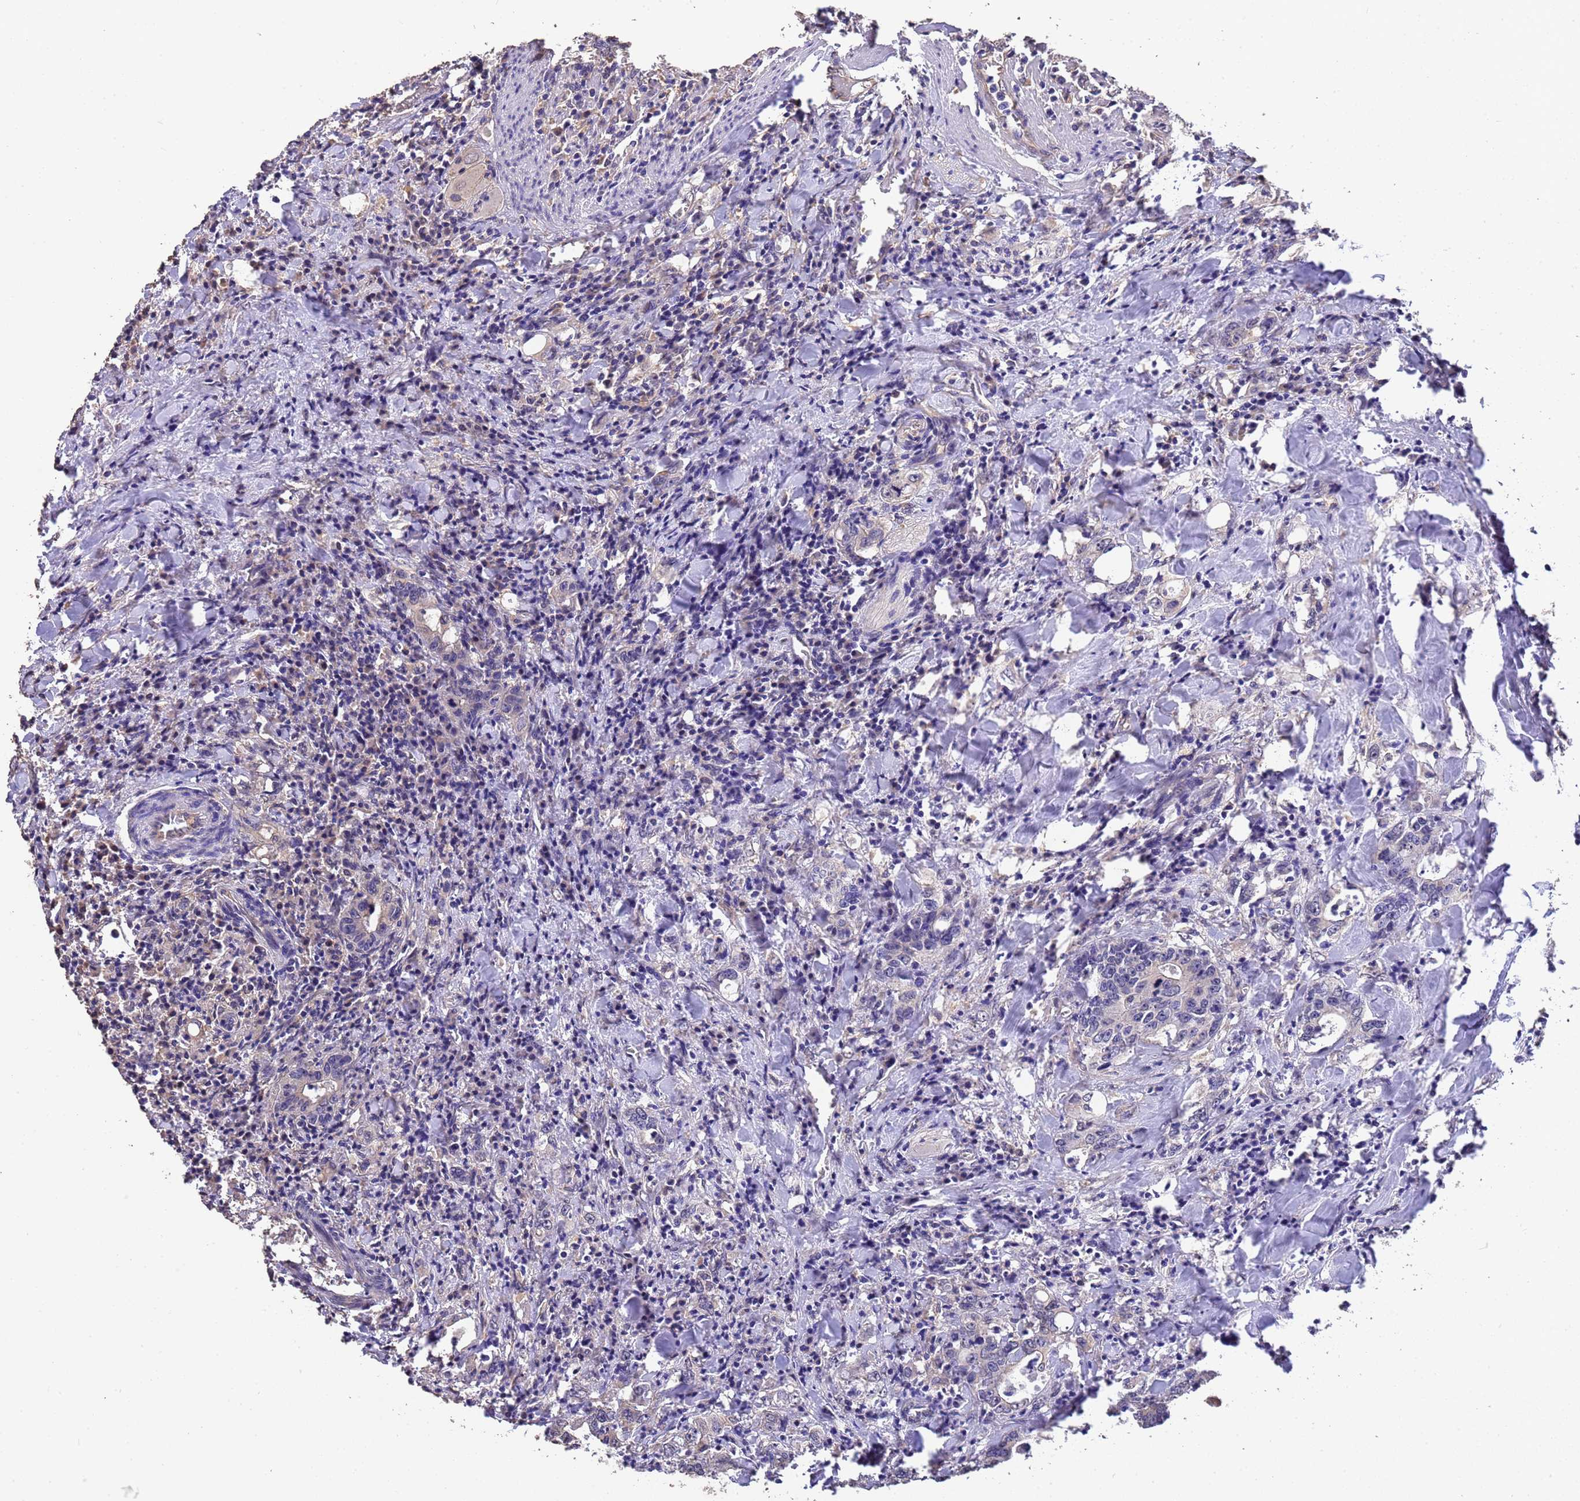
{"staining": {"intensity": "weak", "quantity": "<25%", "location": "cytoplasmic/membranous"}, "tissue": "colorectal cancer", "cell_type": "Tumor cells", "image_type": "cancer", "snomed": [{"axis": "morphology", "description": "Adenocarcinoma, NOS"}, {"axis": "topography", "description": "Colon"}], "caption": "Immunohistochemistry histopathology image of neoplastic tissue: colorectal cancer (adenocarcinoma) stained with DAB (3,3'-diaminobenzidine) reveals no significant protein staining in tumor cells. (Stains: DAB immunohistochemistry with hematoxylin counter stain, Microscopy: brightfield microscopy at high magnification).", "gene": "NPHP1", "patient": {"sex": "female", "age": 75}}